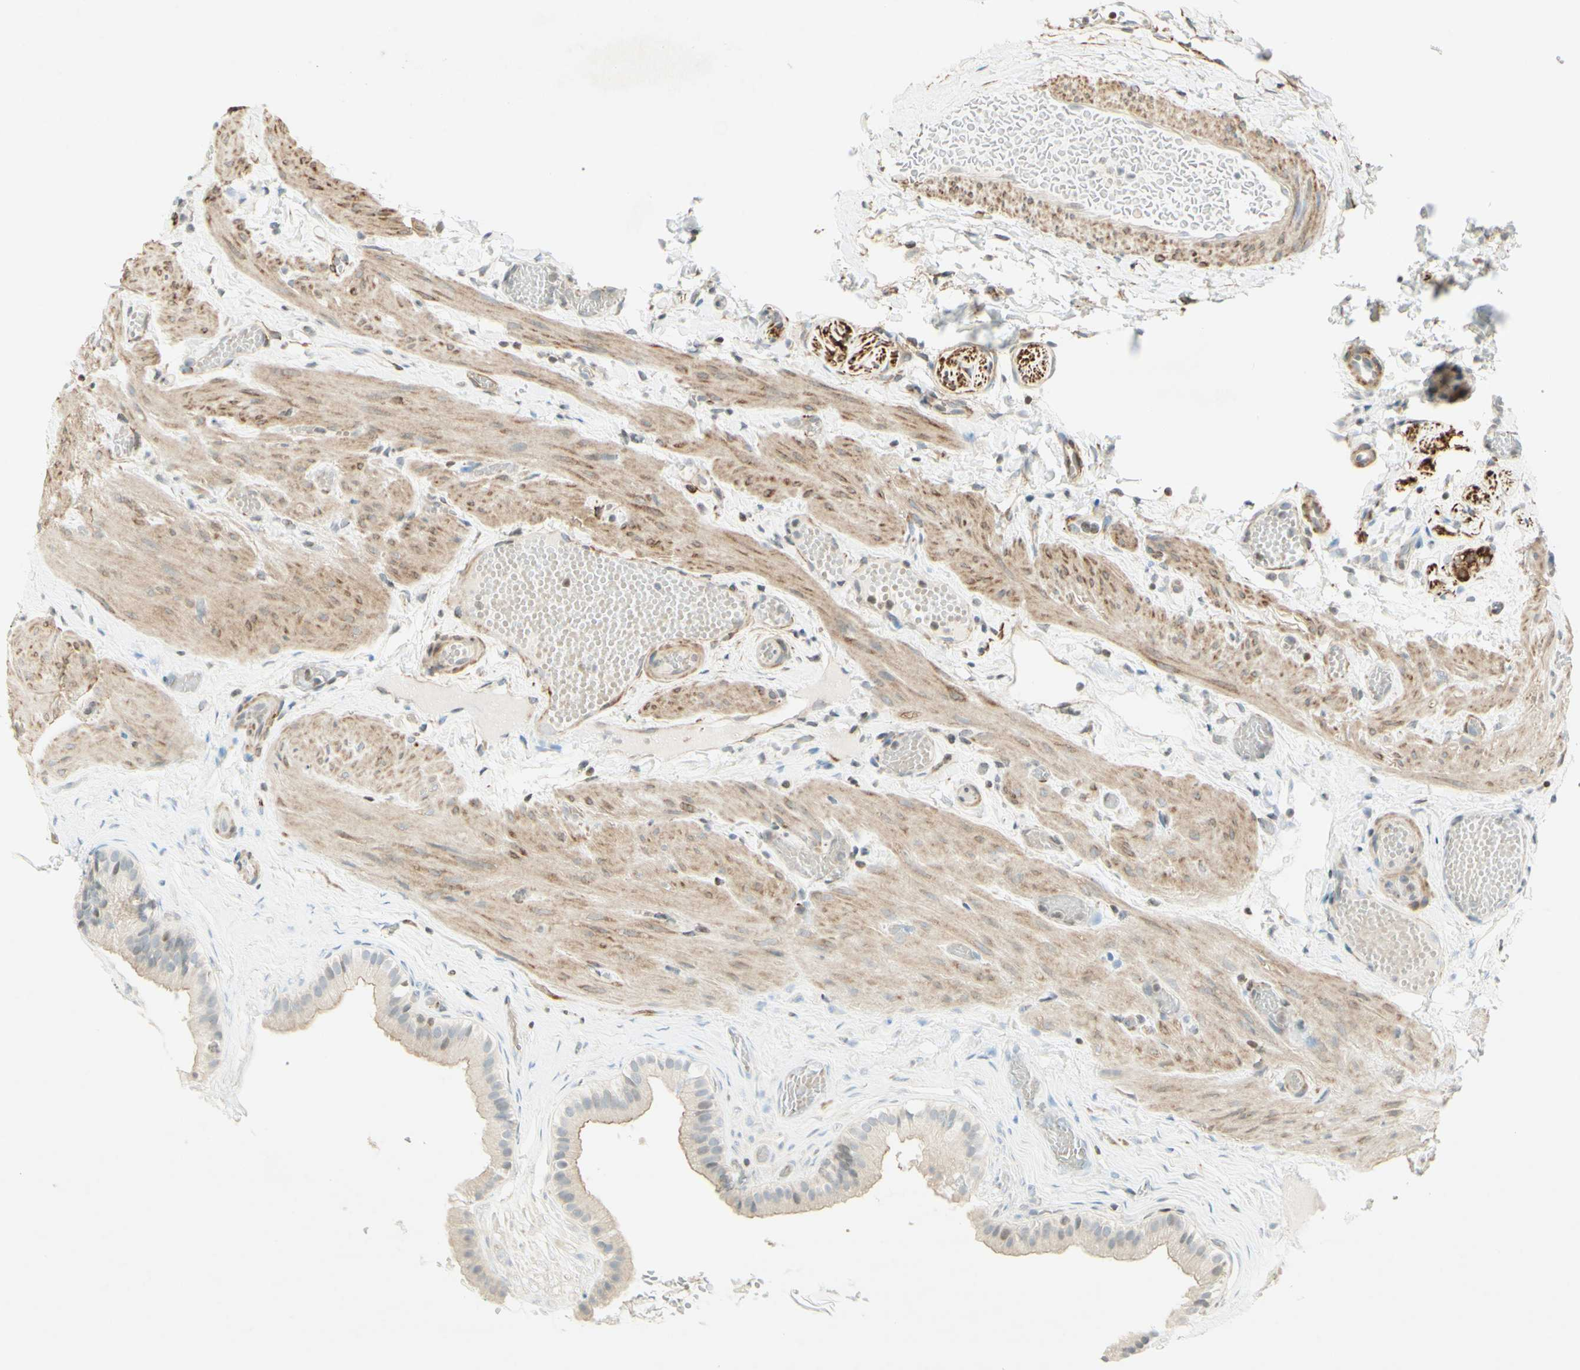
{"staining": {"intensity": "weak", "quantity": "25%-75%", "location": "cytoplasmic/membranous"}, "tissue": "gallbladder", "cell_type": "Glandular cells", "image_type": "normal", "snomed": [{"axis": "morphology", "description": "Normal tissue, NOS"}, {"axis": "topography", "description": "Gallbladder"}], "caption": "Protein expression analysis of normal human gallbladder reveals weak cytoplasmic/membranous expression in about 25%-75% of glandular cells. (IHC, brightfield microscopy, high magnification).", "gene": "MAP1B", "patient": {"sex": "female", "age": 26}}